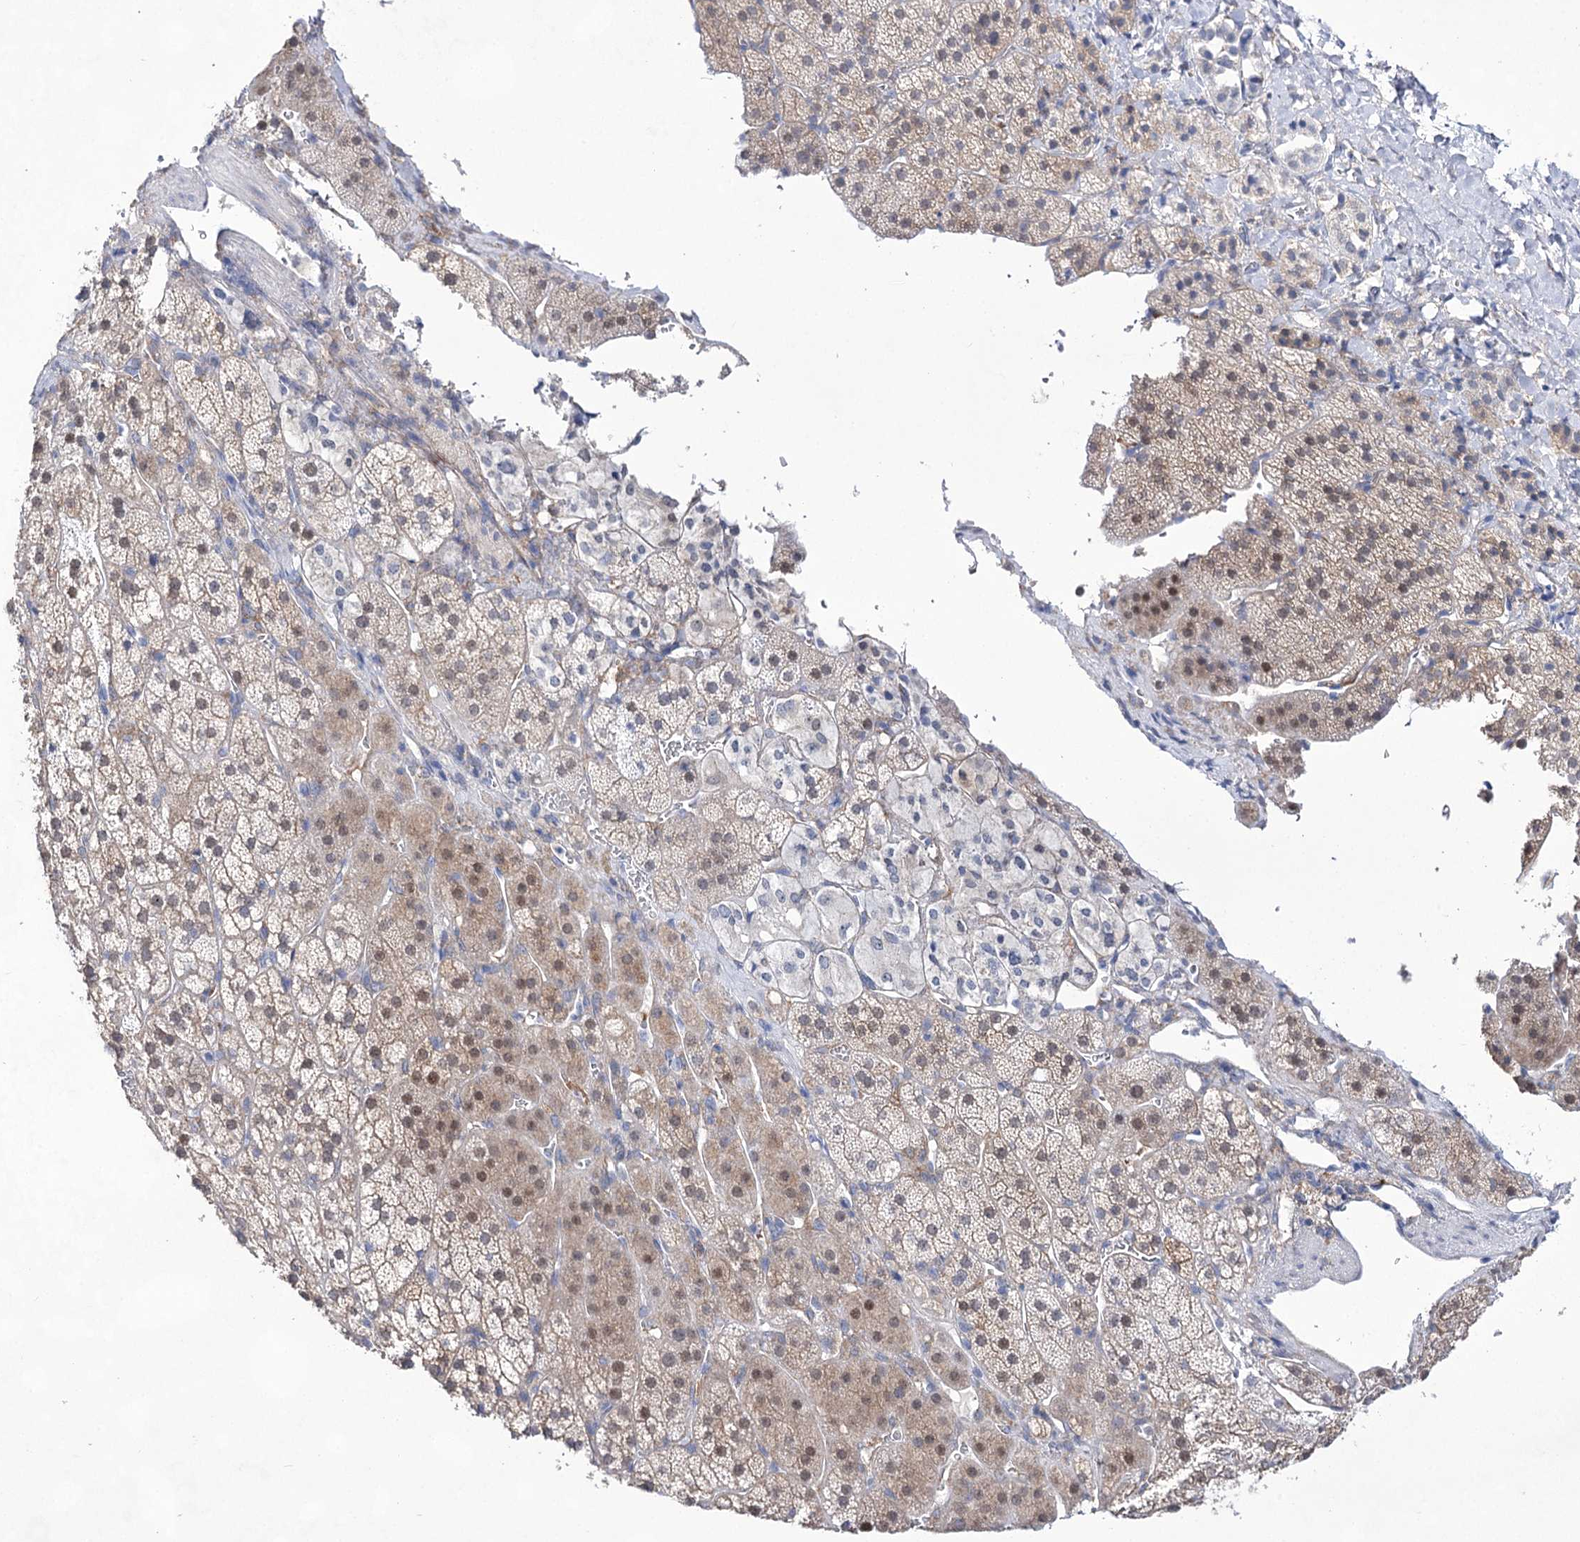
{"staining": {"intensity": "moderate", "quantity": "25%-75%", "location": "cytoplasmic/membranous,nuclear"}, "tissue": "adrenal gland", "cell_type": "Glandular cells", "image_type": "normal", "snomed": [{"axis": "morphology", "description": "Normal tissue, NOS"}, {"axis": "topography", "description": "Adrenal gland"}], "caption": "Human adrenal gland stained for a protein (brown) demonstrates moderate cytoplasmic/membranous,nuclear positive expression in approximately 25%-75% of glandular cells.", "gene": "UGDH", "patient": {"sex": "female", "age": 44}}